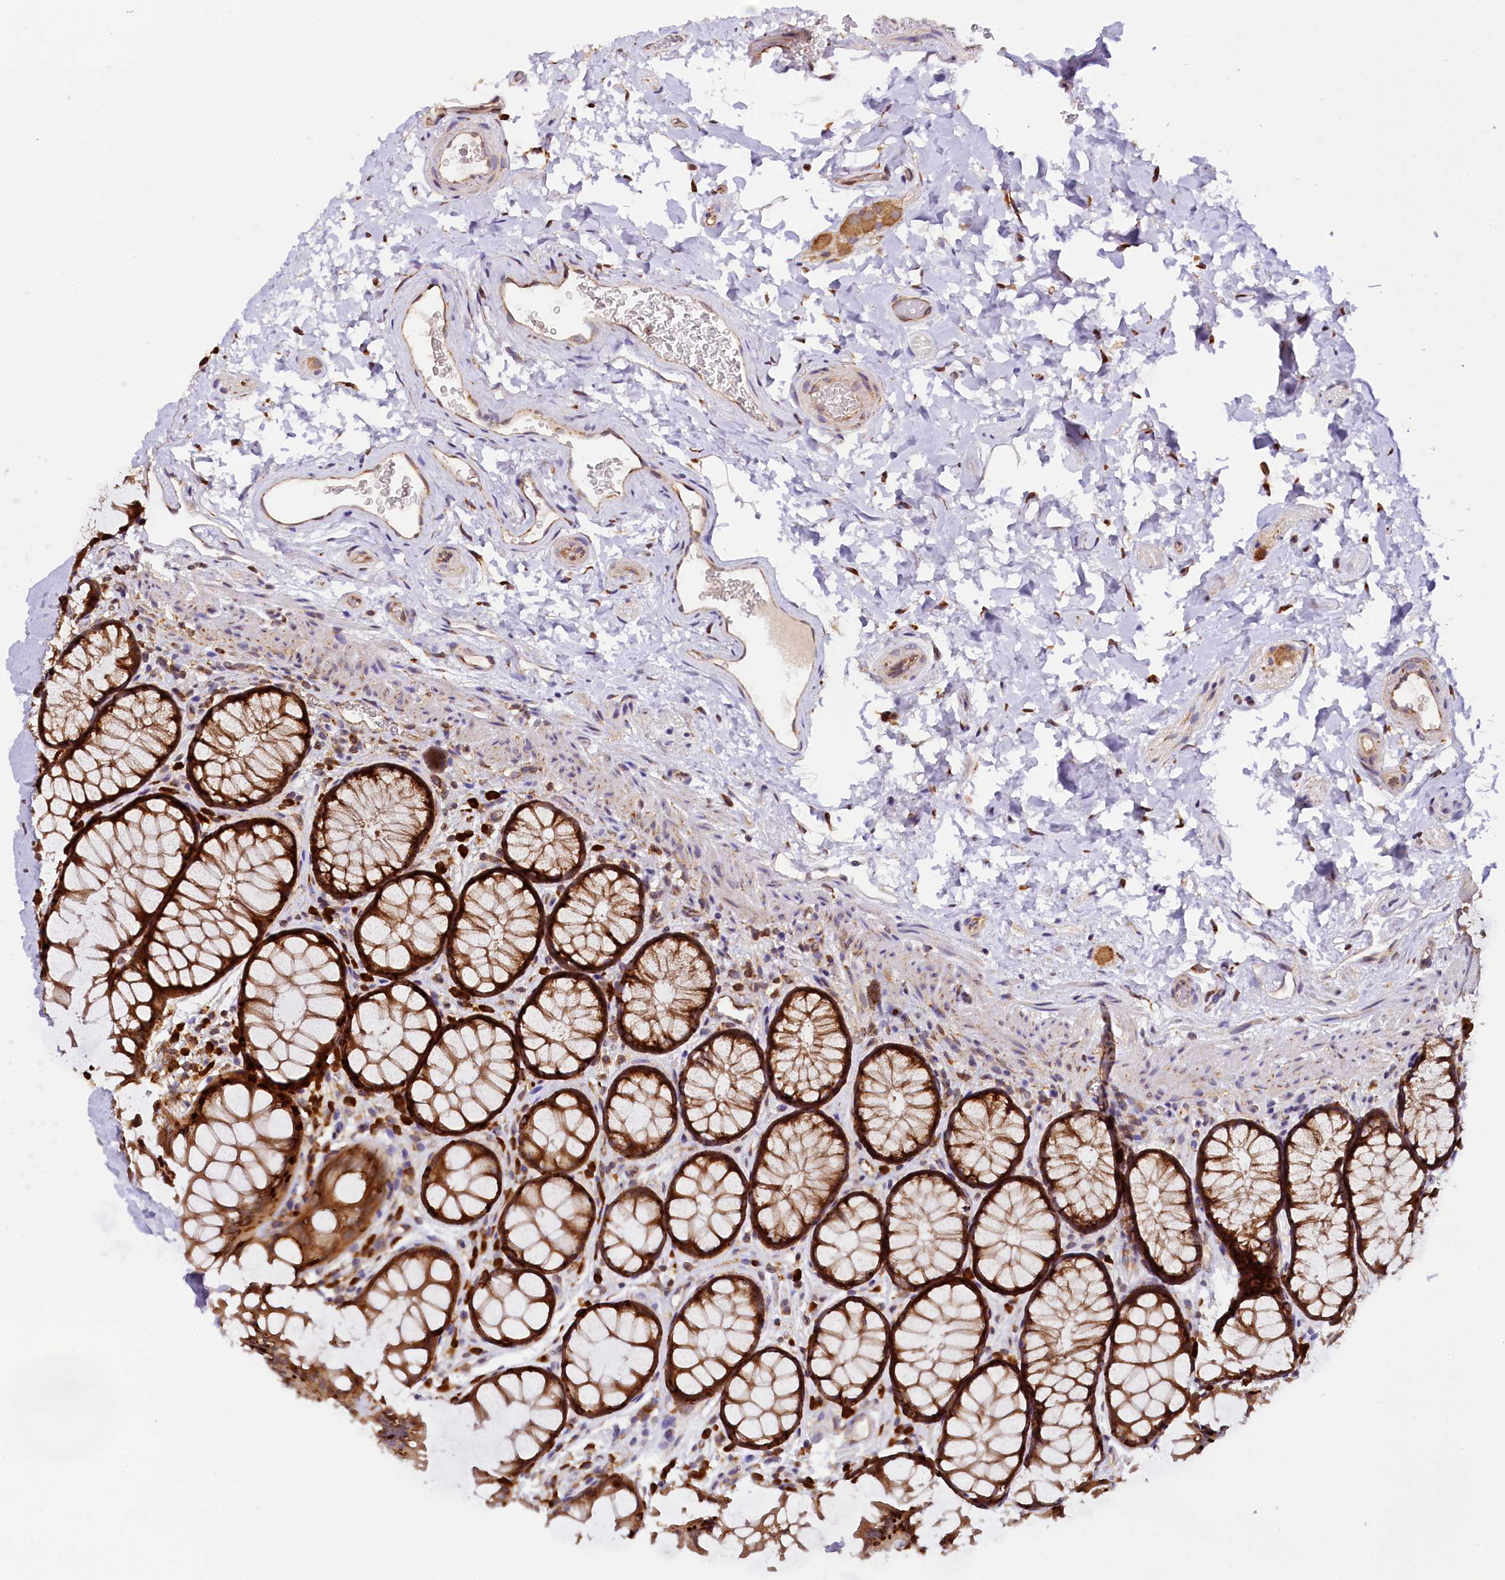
{"staining": {"intensity": "weak", "quantity": ">75%", "location": "cytoplasmic/membranous"}, "tissue": "colon", "cell_type": "Endothelial cells", "image_type": "normal", "snomed": [{"axis": "morphology", "description": "Normal tissue, NOS"}, {"axis": "topography", "description": "Colon"}], "caption": "Colon was stained to show a protein in brown. There is low levels of weak cytoplasmic/membranous staining in approximately >75% of endothelial cells. Nuclei are stained in blue.", "gene": "UFM1", "patient": {"sex": "female", "age": 82}}